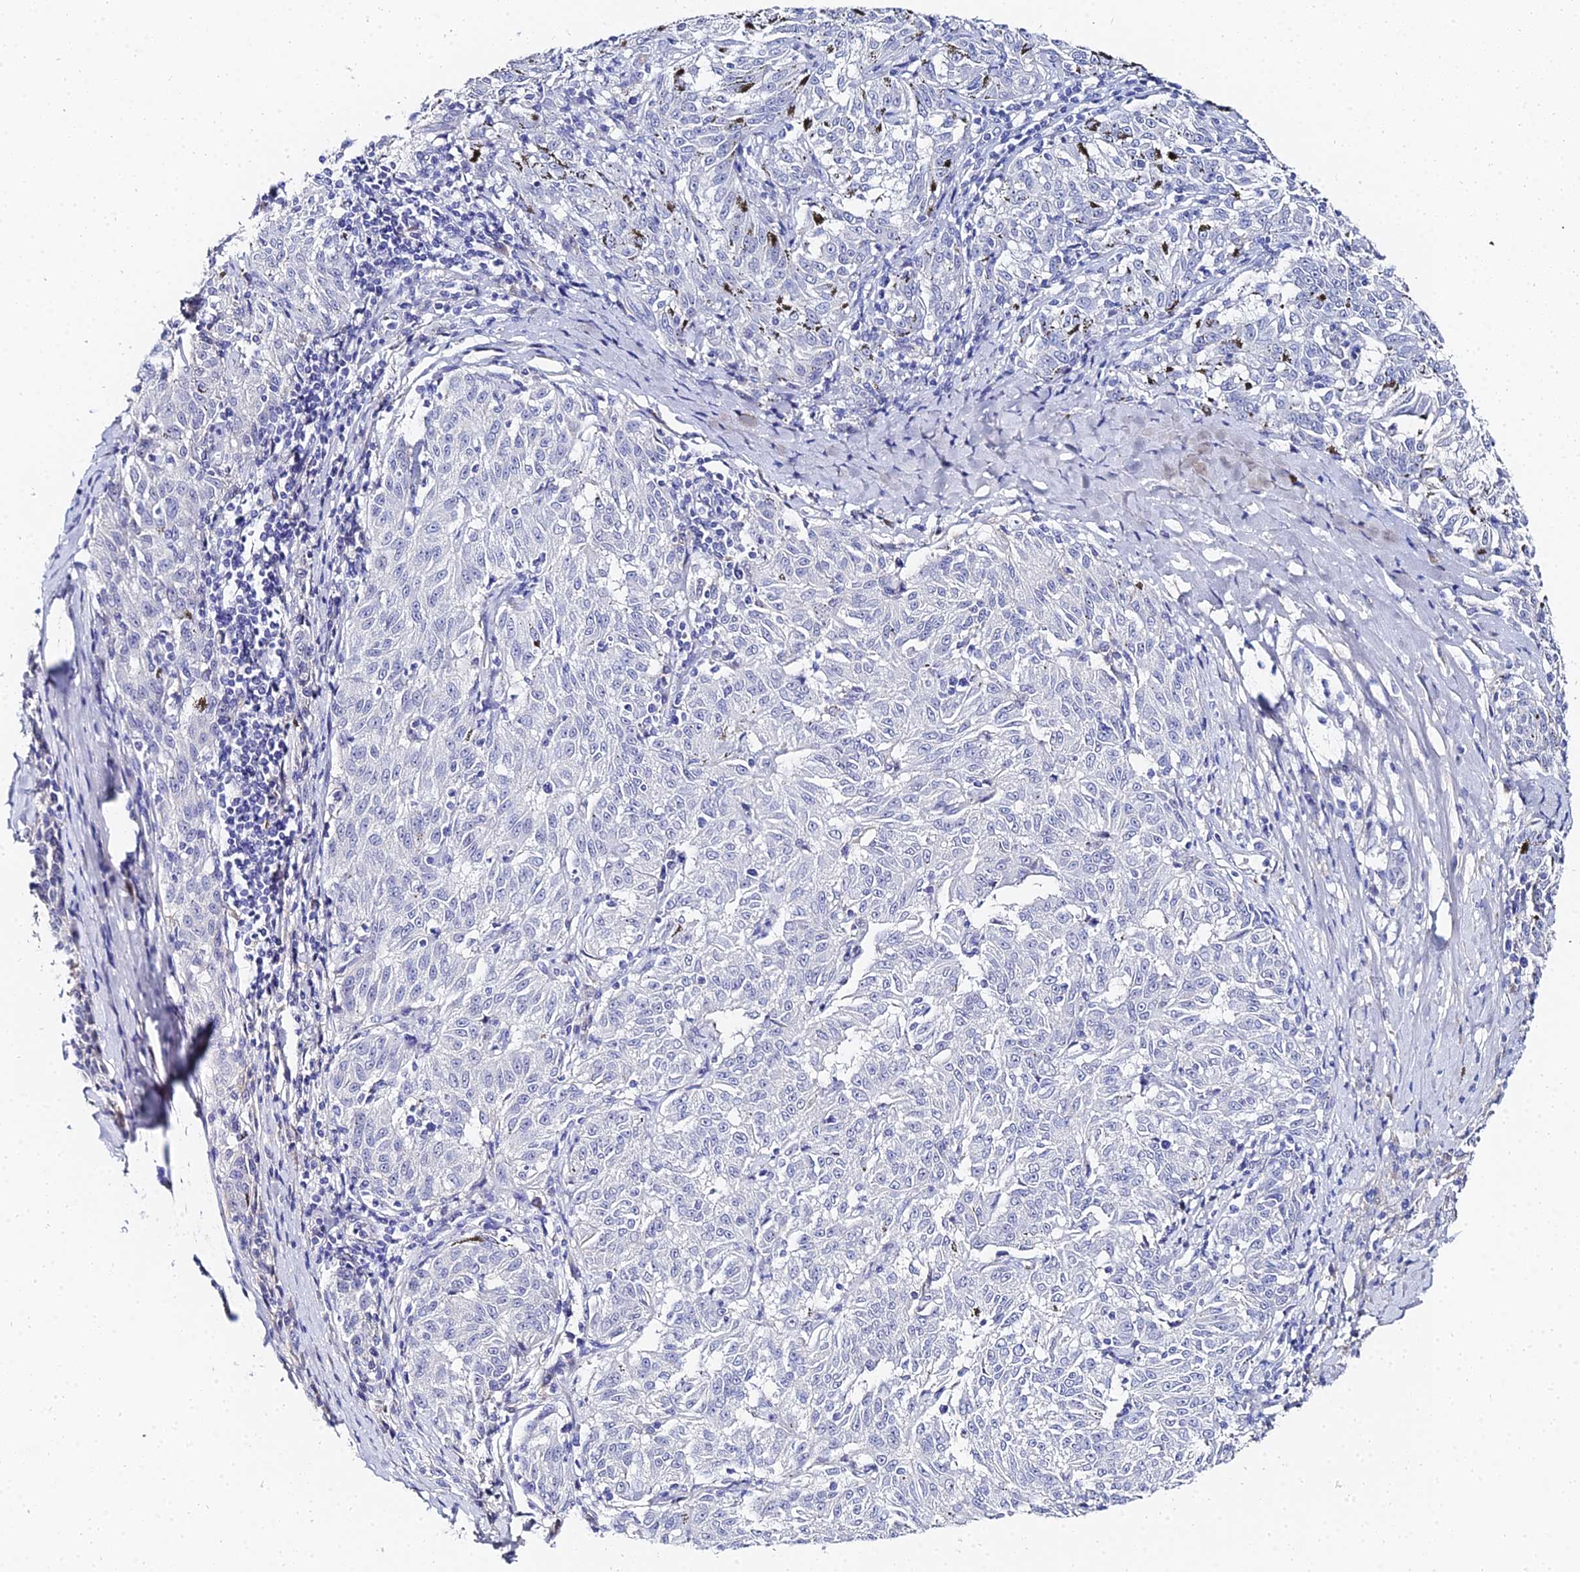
{"staining": {"intensity": "negative", "quantity": "none", "location": "none"}, "tissue": "melanoma", "cell_type": "Tumor cells", "image_type": "cancer", "snomed": [{"axis": "morphology", "description": "Malignant melanoma, NOS"}, {"axis": "topography", "description": "Skin"}], "caption": "Immunohistochemical staining of malignant melanoma shows no significant positivity in tumor cells.", "gene": "KRT17", "patient": {"sex": "female", "age": 72}}